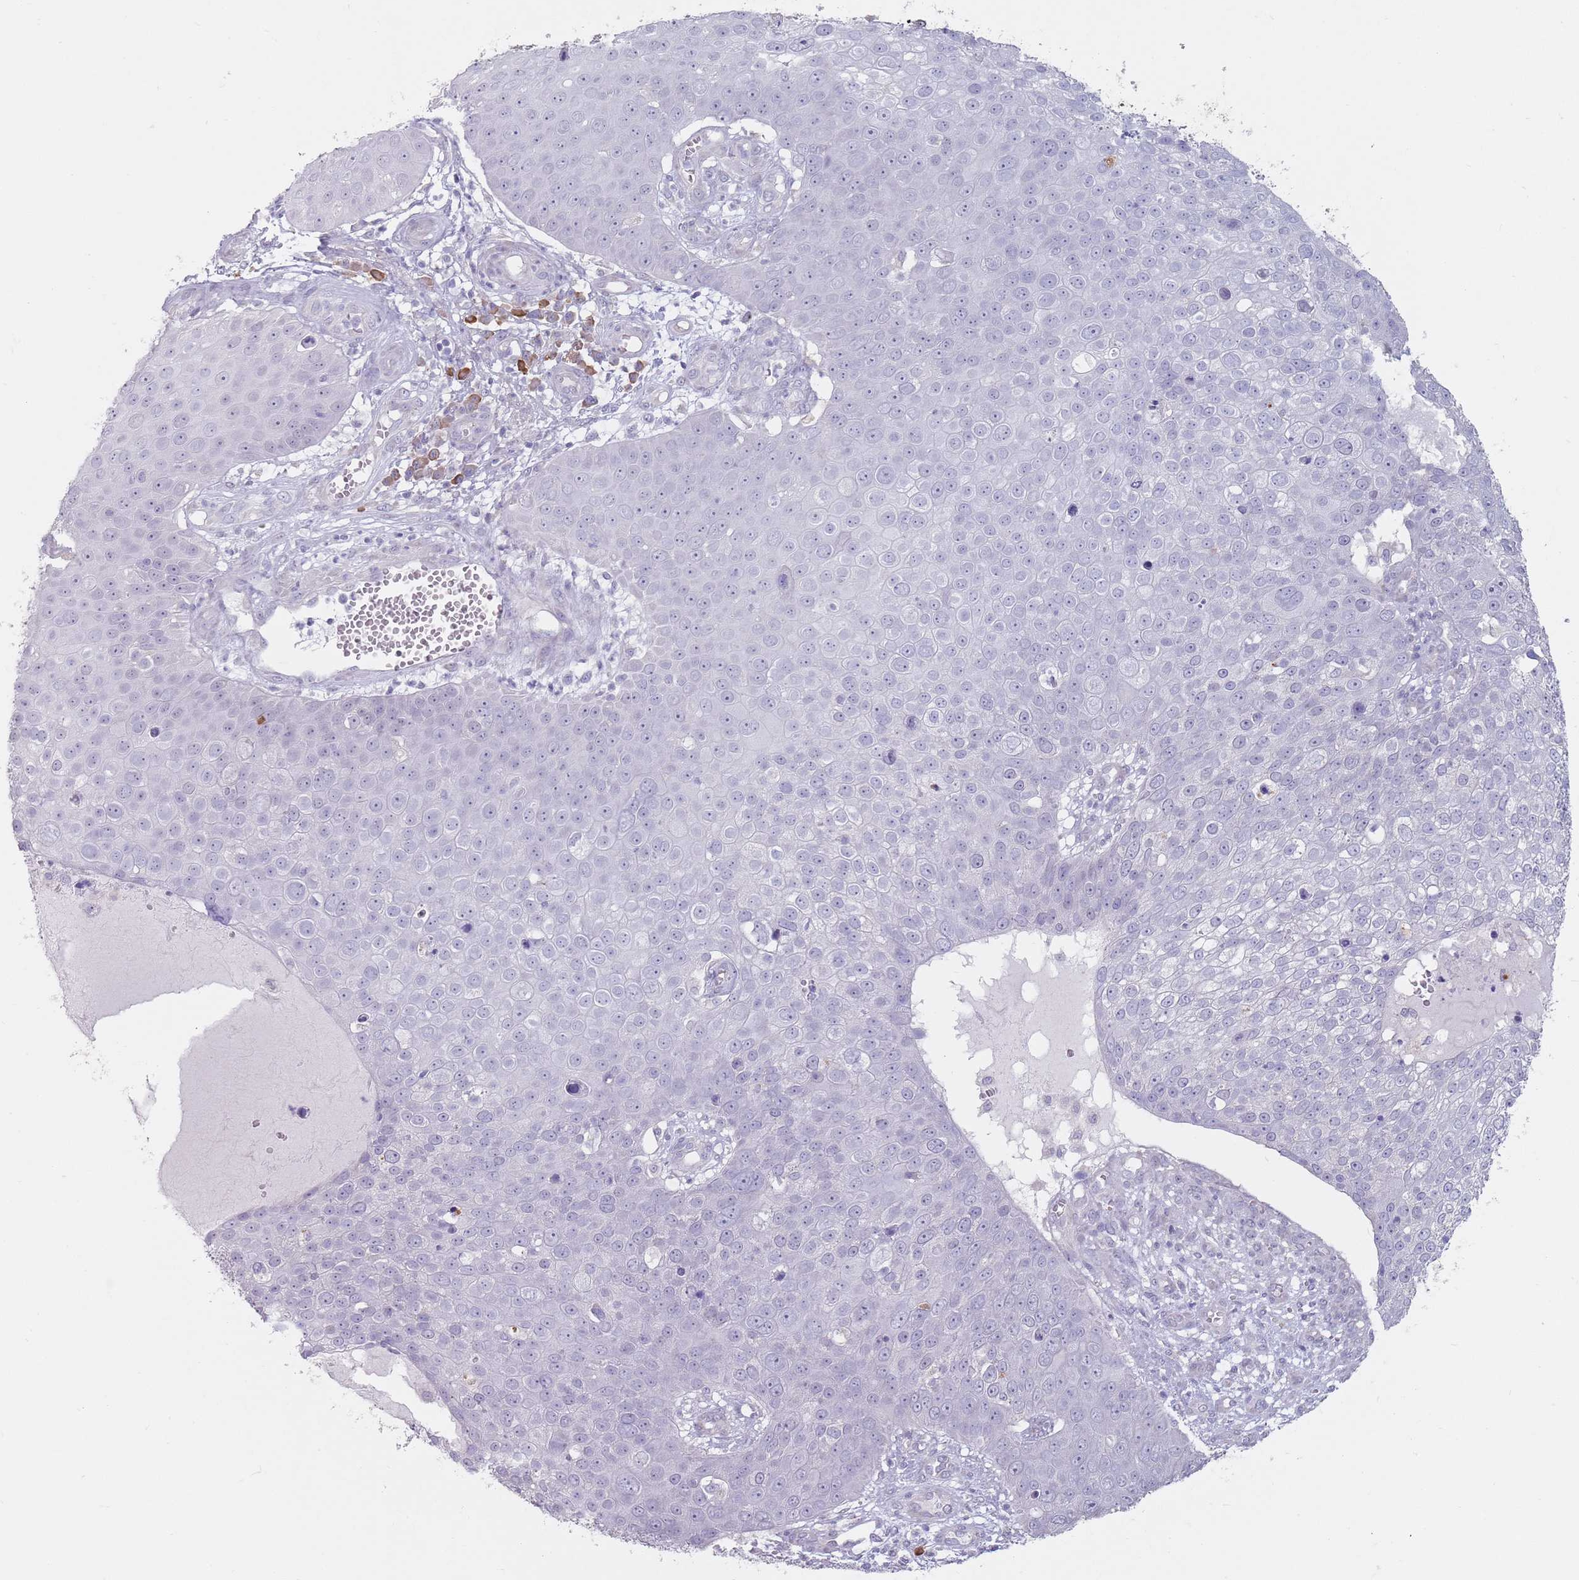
{"staining": {"intensity": "negative", "quantity": "none", "location": "none"}, "tissue": "skin cancer", "cell_type": "Tumor cells", "image_type": "cancer", "snomed": [{"axis": "morphology", "description": "Squamous cell carcinoma, NOS"}, {"axis": "topography", "description": "Skin"}], "caption": "An IHC micrograph of skin cancer (squamous cell carcinoma) is shown. There is no staining in tumor cells of skin cancer (squamous cell carcinoma). The staining is performed using DAB (3,3'-diaminobenzidine) brown chromogen with nuclei counter-stained in using hematoxylin.", "gene": "DXO", "patient": {"sex": "male", "age": 71}}